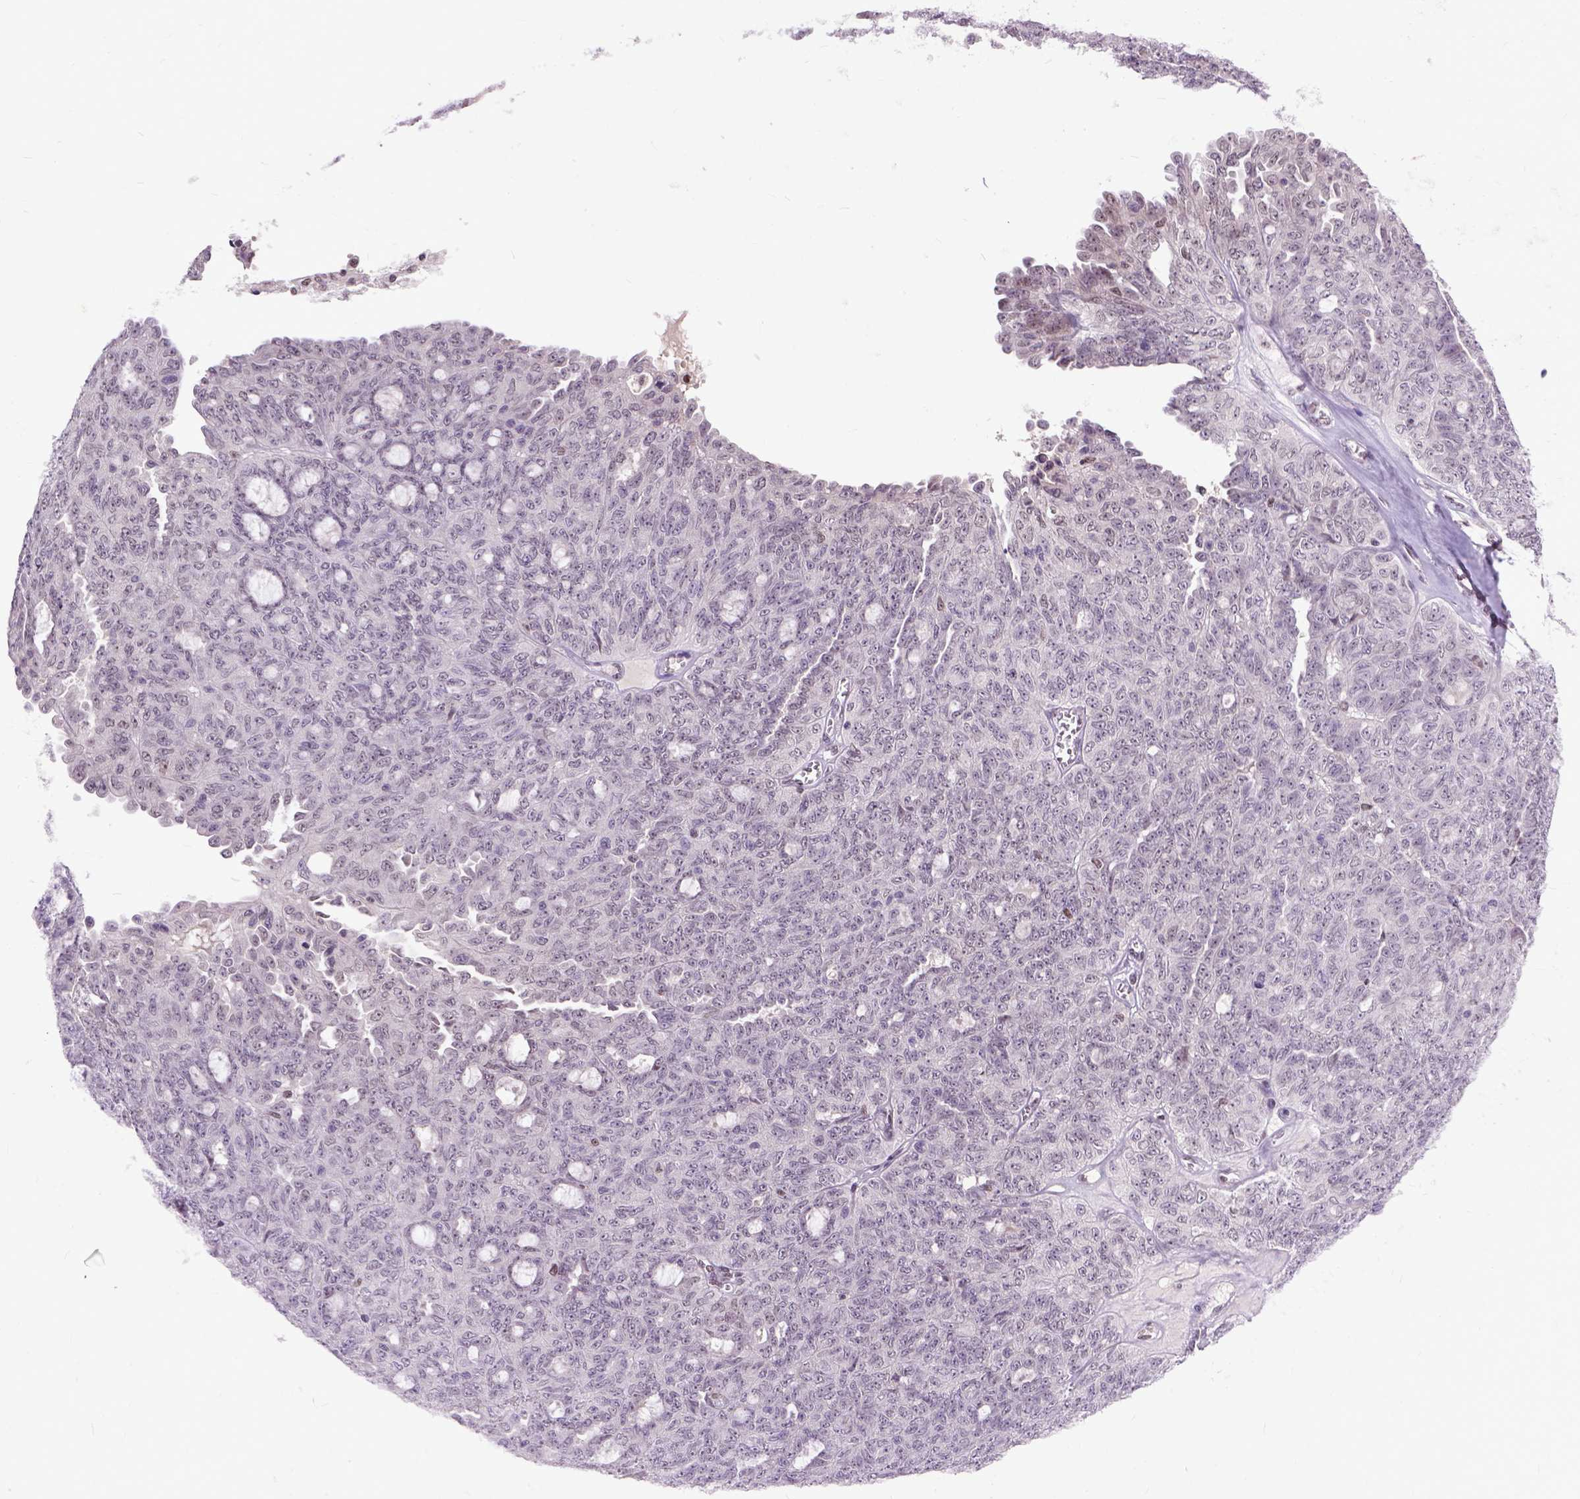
{"staining": {"intensity": "negative", "quantity": "none", "location": "none"}, "tissue": "ovarian cancer", "cell_type": "Tumor cells", "image_type": "cancer", "snomed": [{"axis": "morphology", "description": "Cystadenocarcinoma, serous, NOS"}, {"axis": "topography", "description": "Ovary"}], "caption": "This histopathology image is of ovarian serous cystadenocarcinoma stained with IHC to label a protein in brown with the nuclei are counter-stained blue. There is no positivity in tumor cells. (DAB (3,3'-diaminobenzidine) IHC with hematoxylin counter stain).", "gene": "RCC2", "patient": {"sex": "female", "age": 71}}